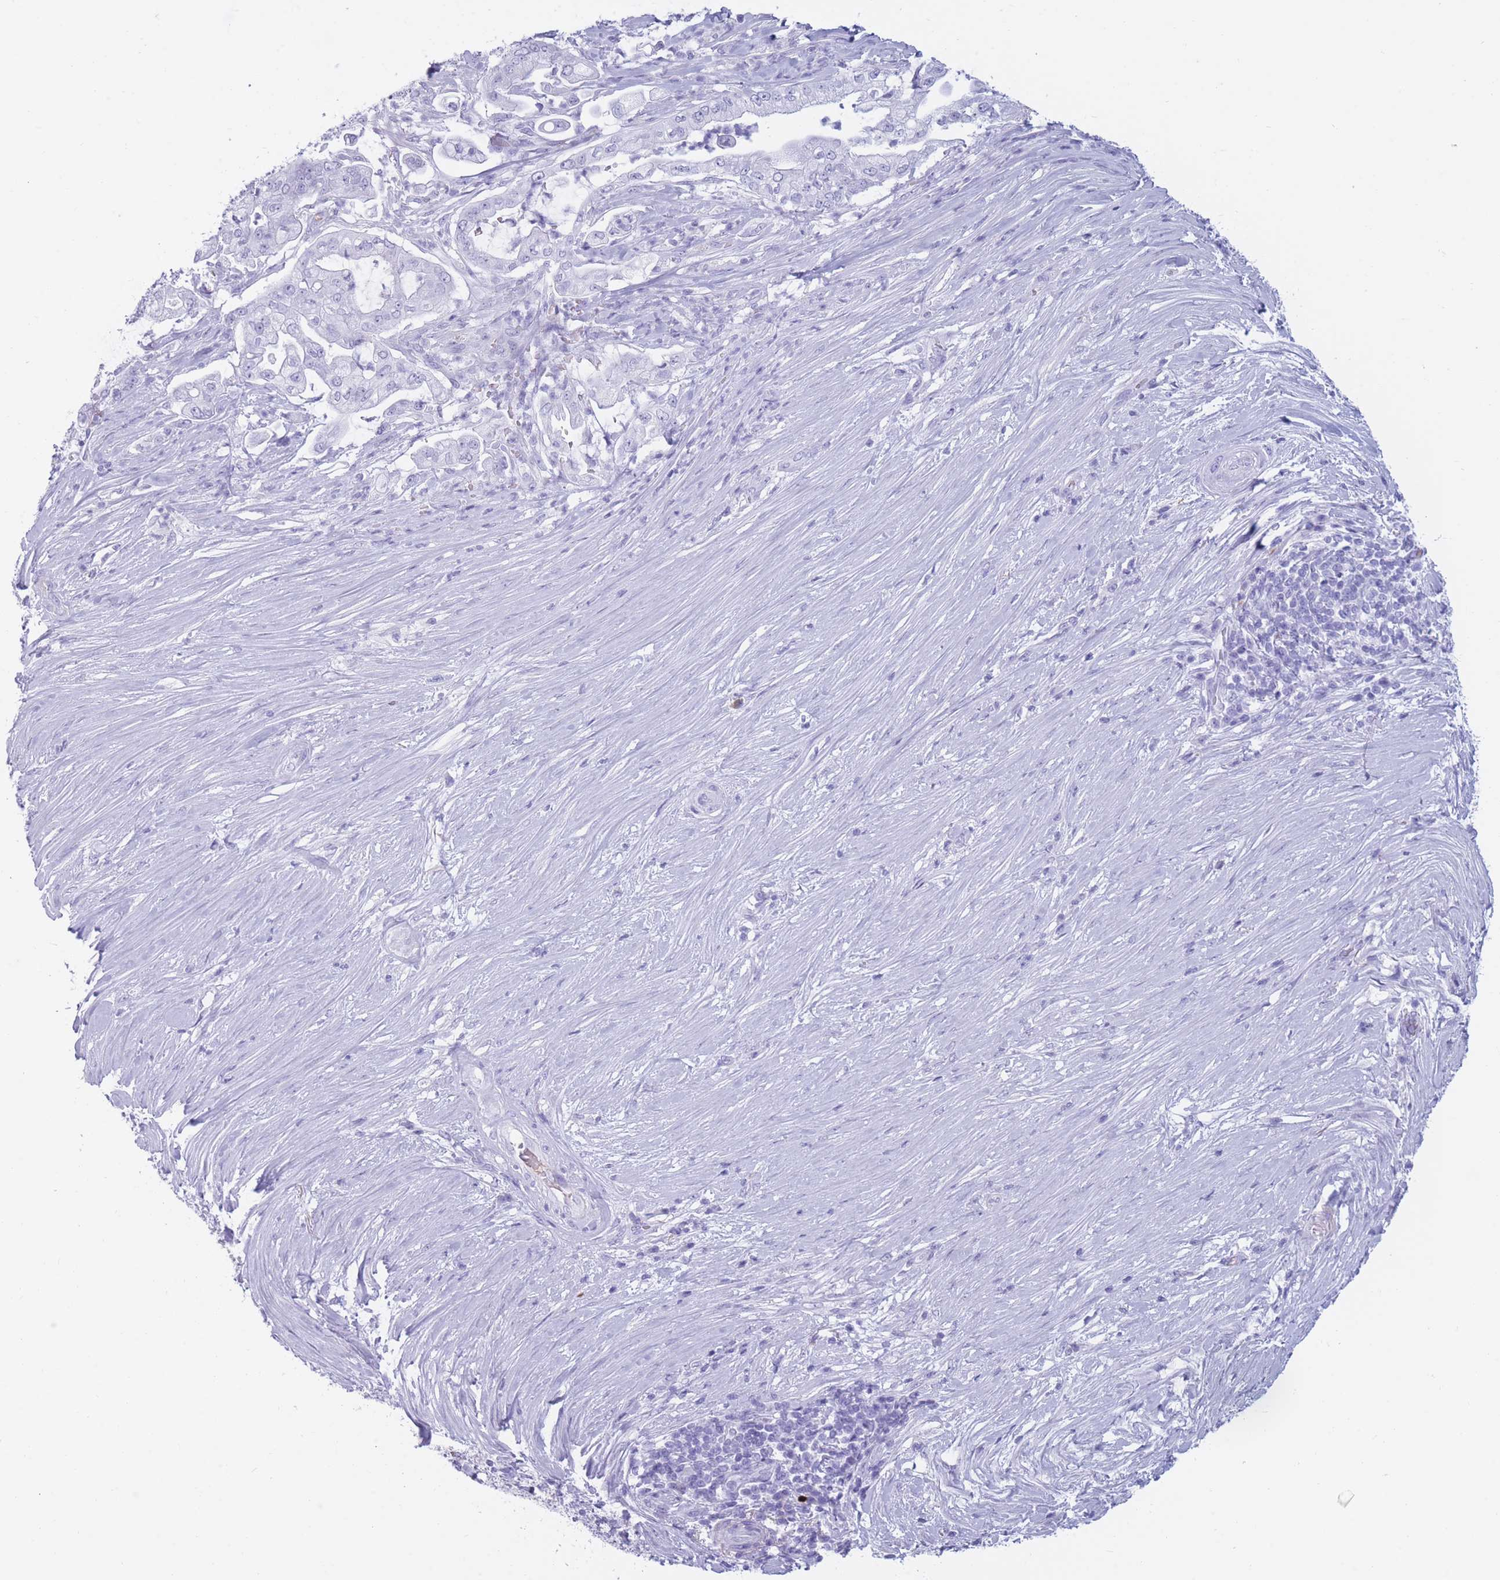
{"staining": {"intensity": "negative", "quantity": "none", "location": "none"}, "tissue": "pancreatic cancer", "cell_type": "Tumor cells", "image_type": "cancer", "snomed": [{"axis": "morphology", "description": "Adenocarcinoma, NOS"}, {"axis": "topography", "description": "Pancreas"}], "caption": "Tumor cells show no significant protein staining in pancreatic cancer.", "gene": "TNFSF11", "patient": {"sex": "female", "age": 69}}